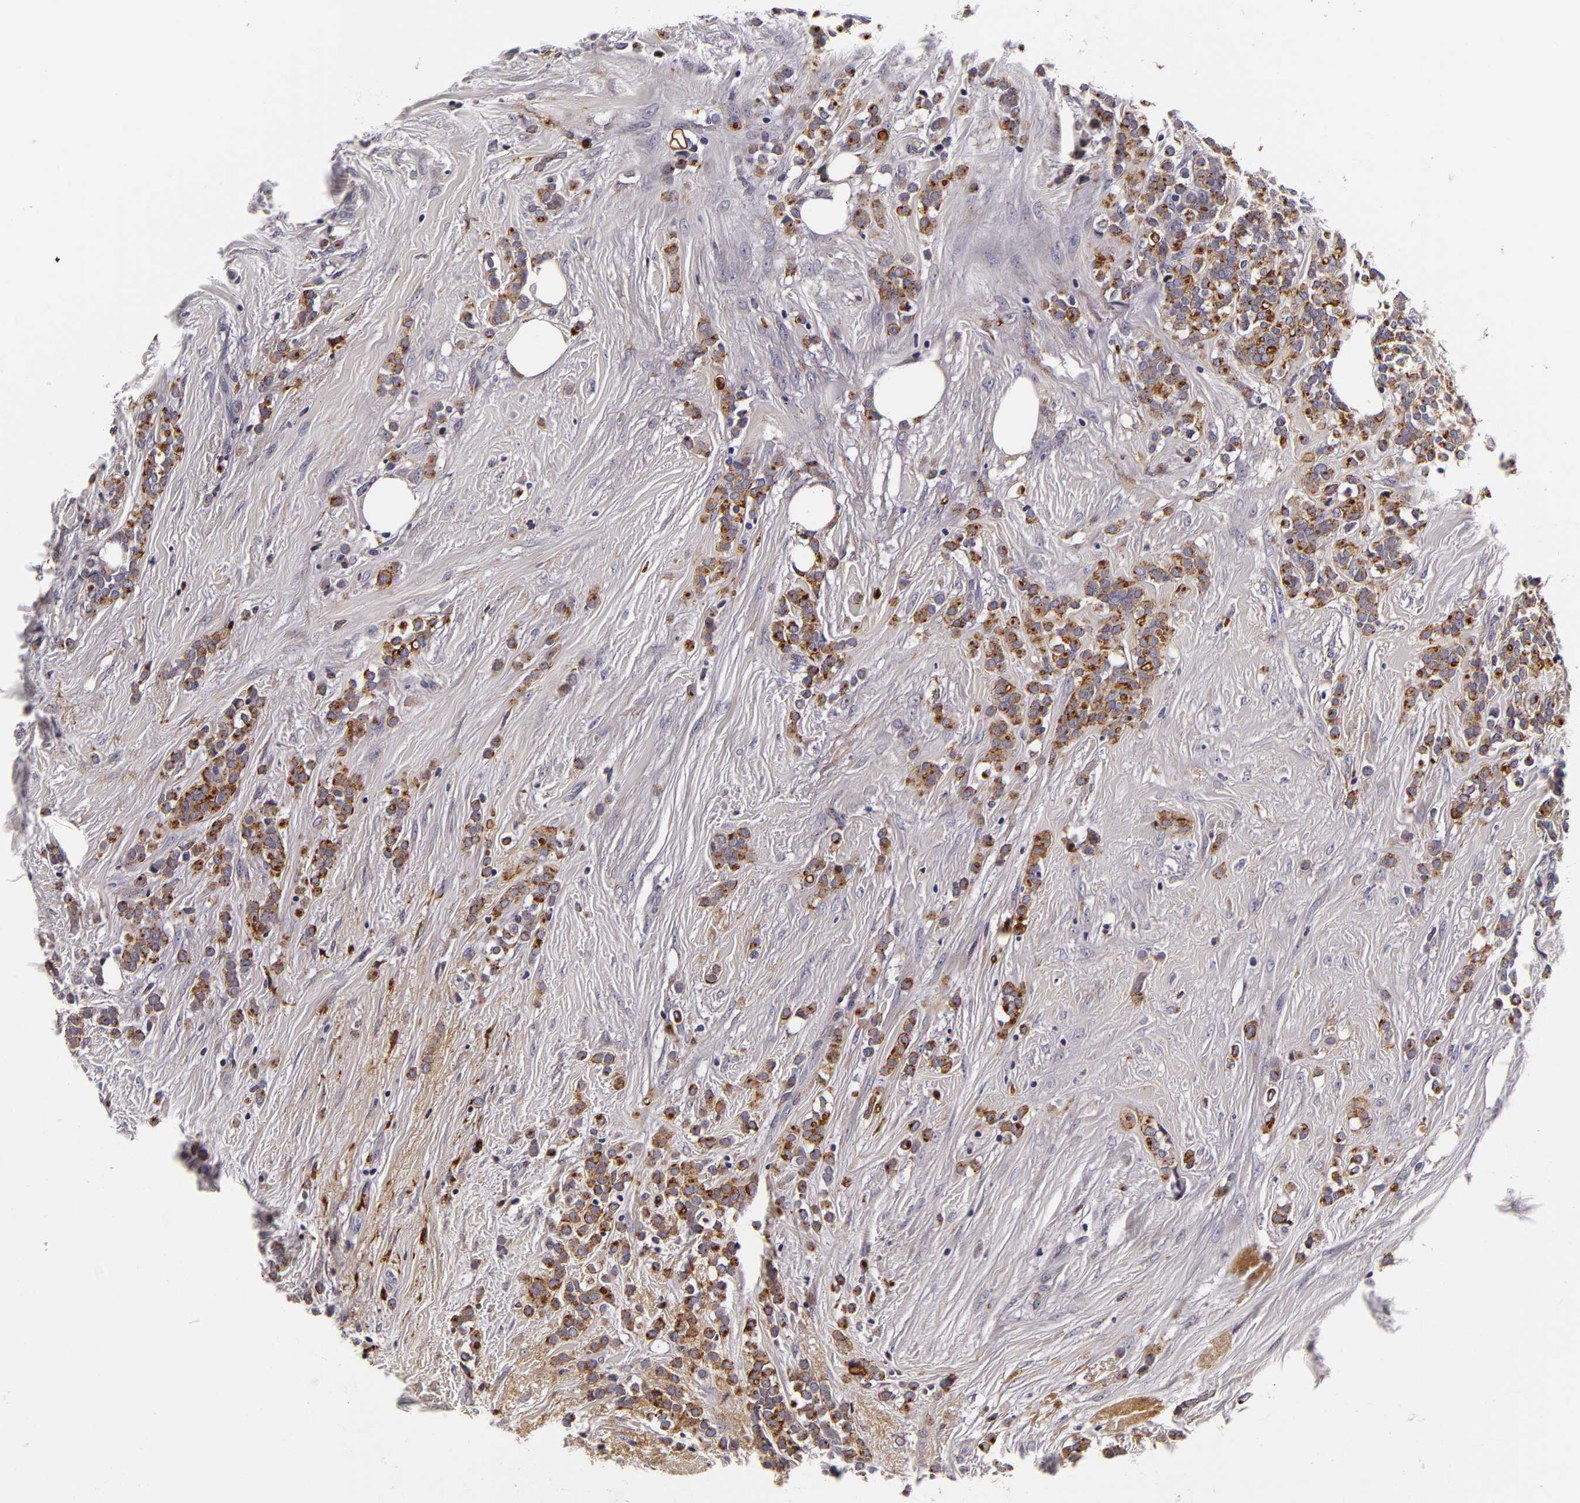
{"staining": {"intensity": "weak", "quantity": "<25%", "location": "cytoplasmic/membranous"}, "tissue": "breast cancer", "cell_type": "Tumor cells", "image_type": "cancer", "snomed": [{"axis": "morphology", "description": "Lobular carcinoma"}, {"axis": "topography", "description": "Breast"}], "caption": "Histopathology image shows no significant protein expression in tumor cells of breast cancer.", "gene": "LGALS3BP", "patient": {"sex": "female", "age": 56}}